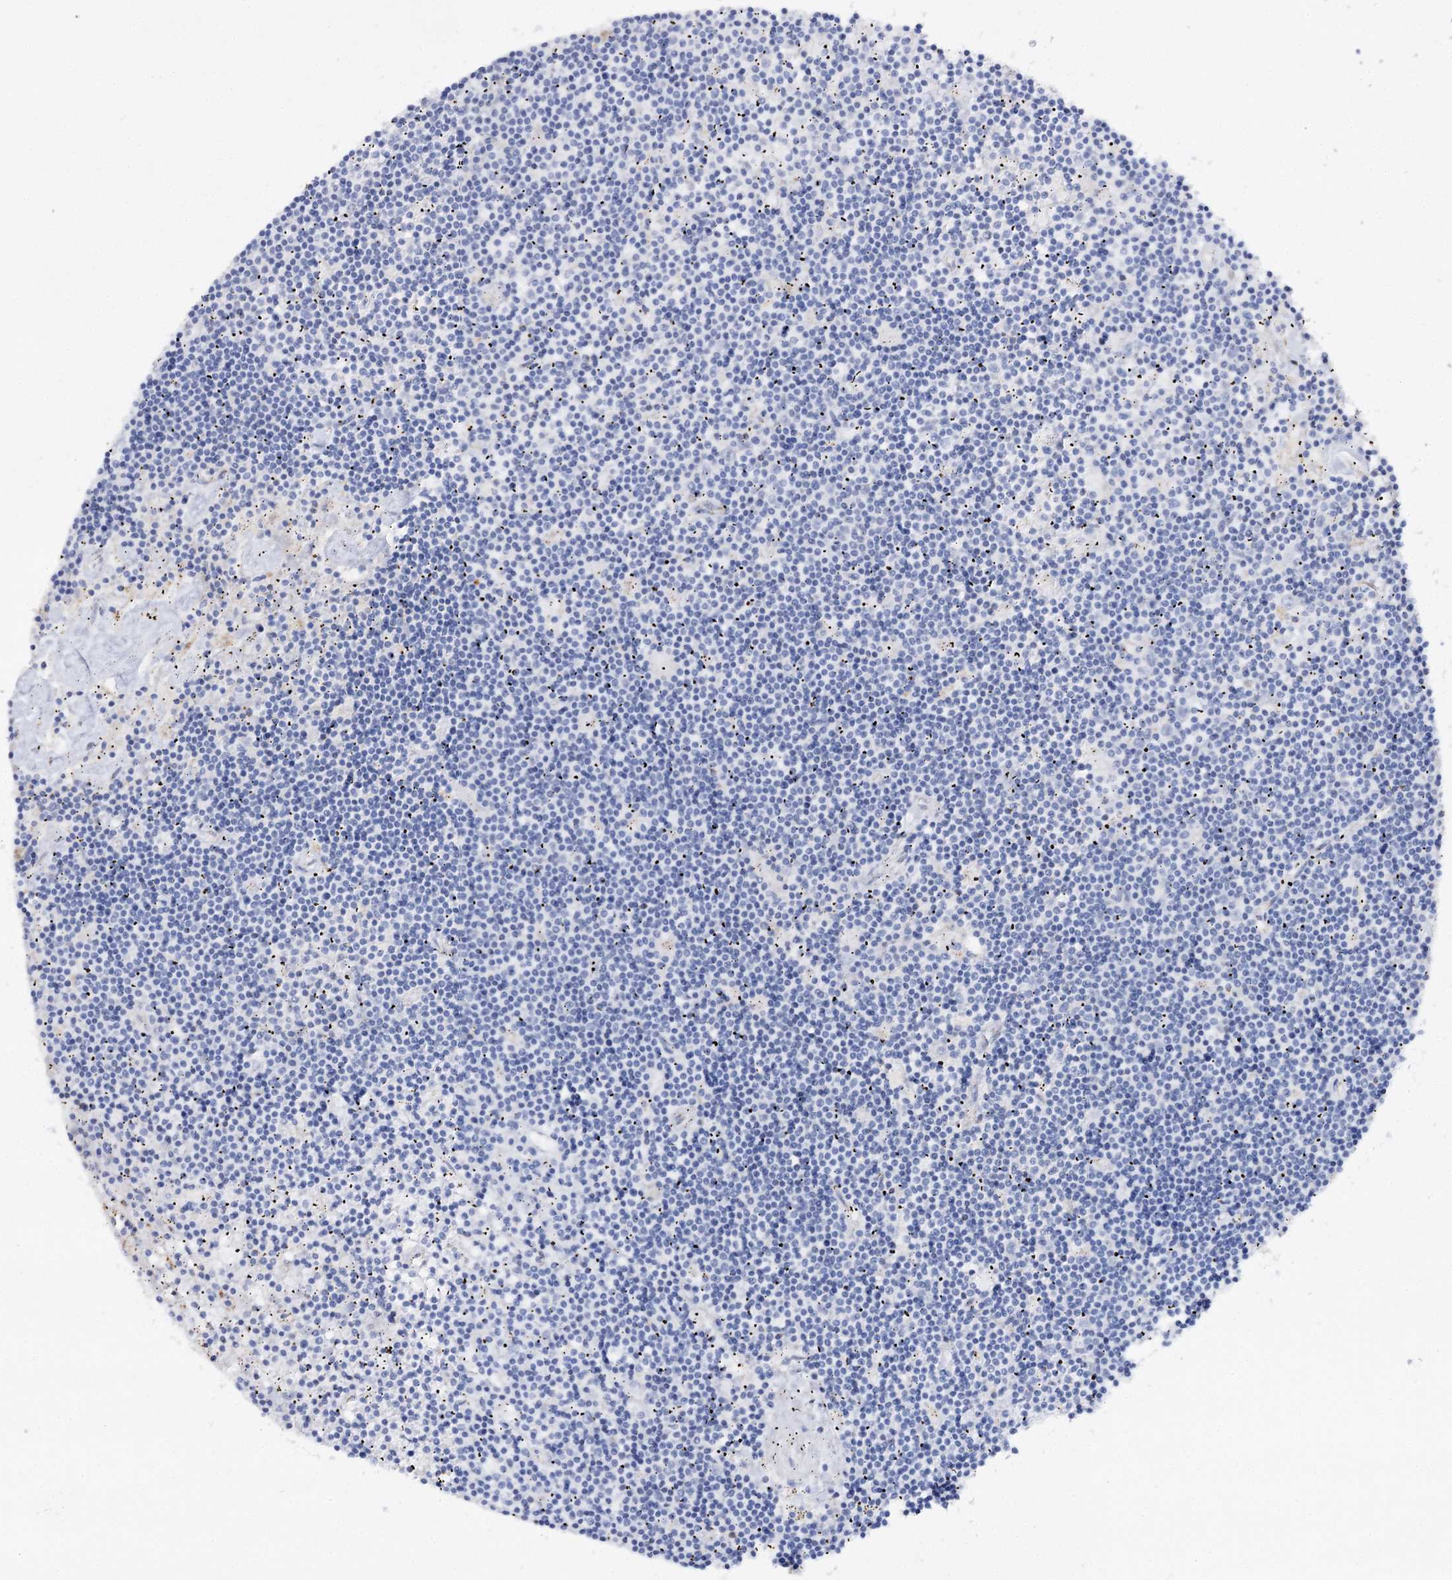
{"staining": {"intensity": "negative", "quantity": "none", "location": "none"}, "tissue": "lymphoma", "cell_type": "Tumor cells", "image_type": "cancer", "snomed": [{"axis": "morphology", "description": "Malignant lymphoma, non-Hodgkin's type, Low grade"}, {"axis": "topography", "description": "Spleen"}], "caption": "The micrograph shows no staining of tumor cells in malignant lymphoma, non-Hodgkin's type (low-grade).", "gene": "SLC3A1", "patient": {"sex": "male", "age": 76}}